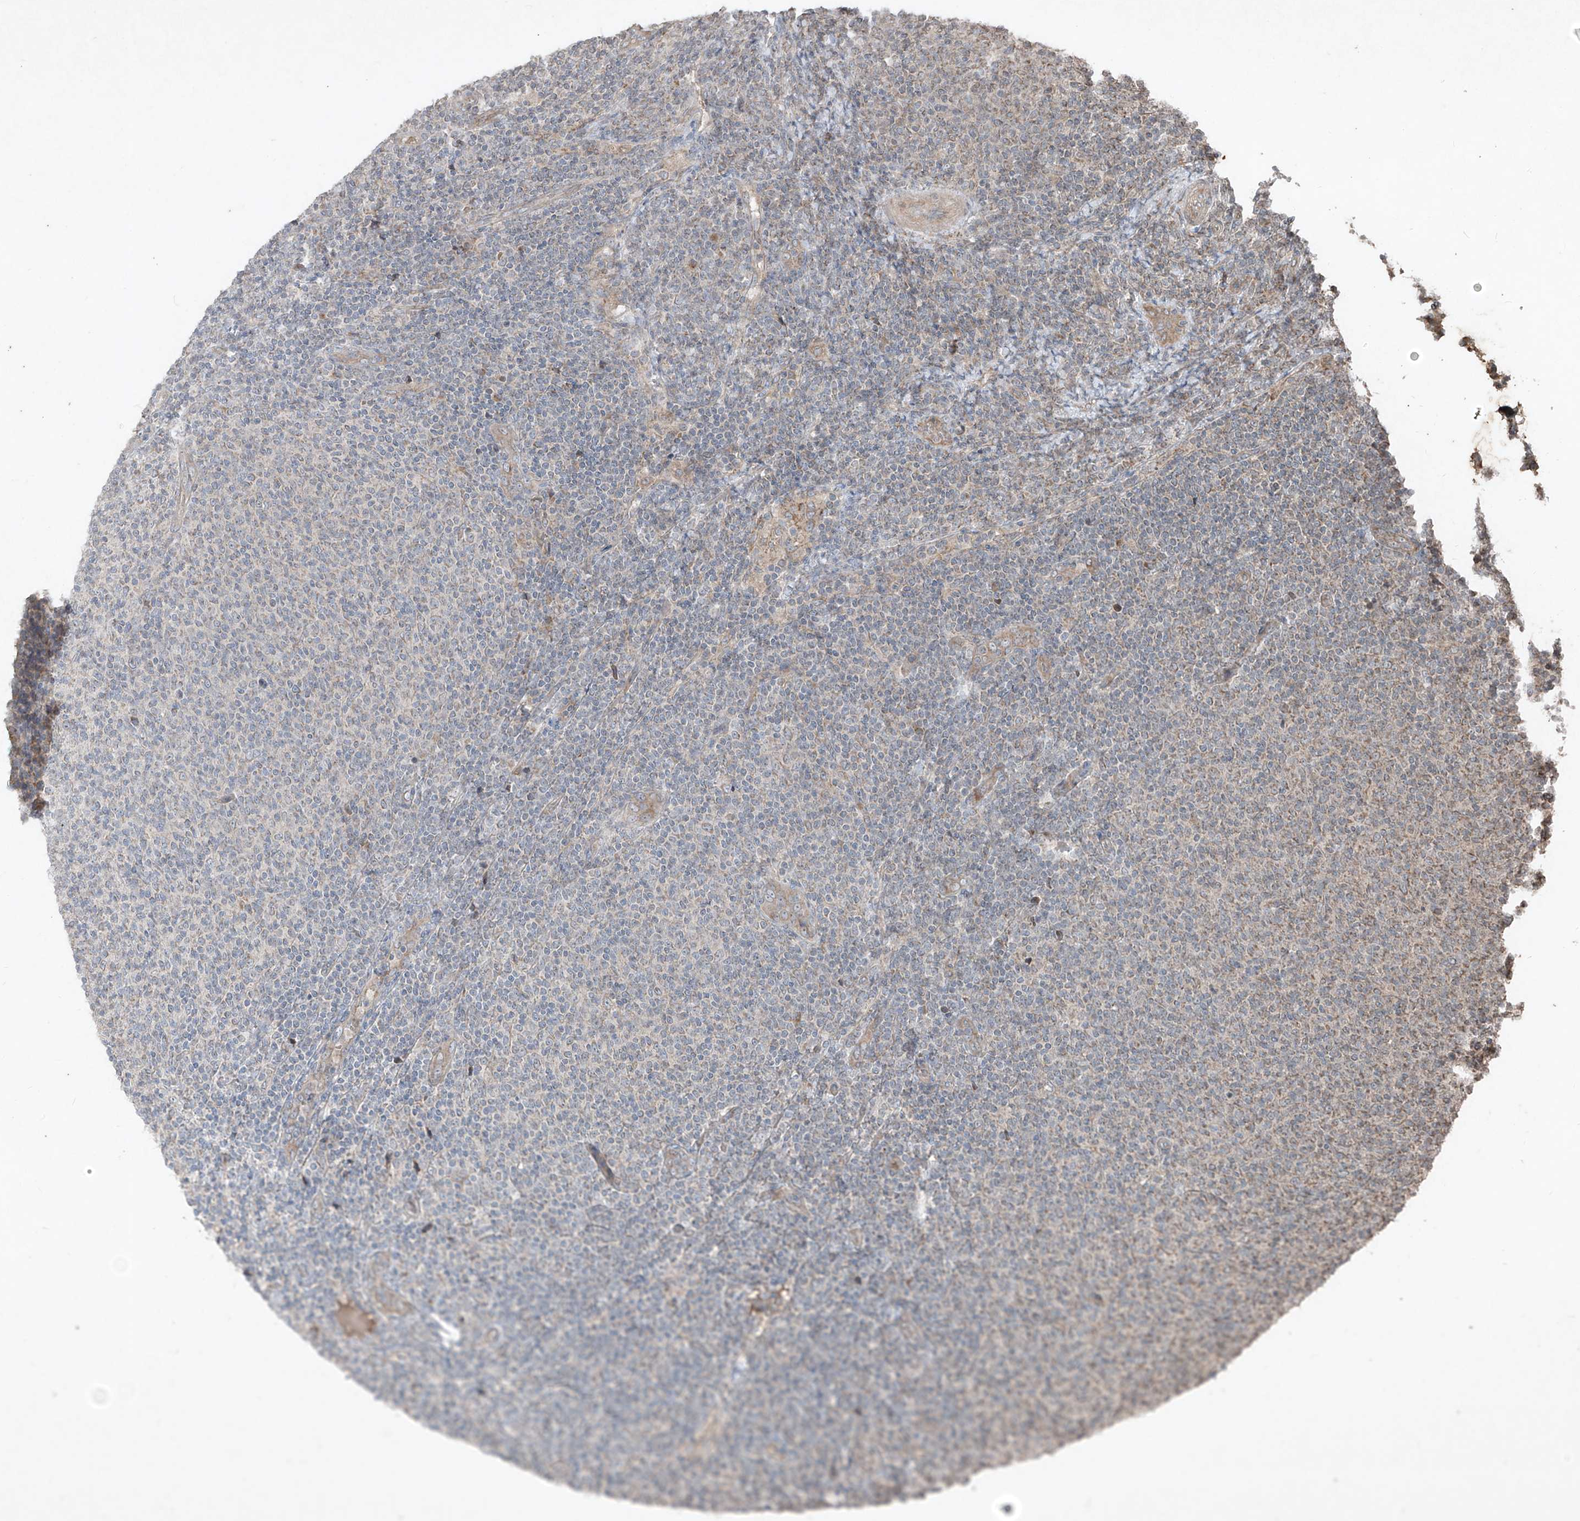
{"staining": {"intensity": "weak", "quantity": "<25%", "location": "cytoplasmic/membranous"}, "tissue": "lymphoma", "cell_type": "Tumor cells", "image_type": "cancer", "snomed": [{"axis": "morphology", "description": "Malignant lymphoma, non-Hodgkin's type, Low grade"}, {"axis": "topography", "description": "Lymph node"}], "caption": "This image is of malignant lymphoma, non-Hodgkin's type (low-grade) stained with IHC to label a protein in brown with the nuclei are counter-stained blue. There is no expression in tumor cells. (Stains: DAB immunohistochemistry with hematoxylin counter stain, Microscopy: brightfield microscopy at high magnification).", "gene": "ABCD3", "patient": {"sex": "male", "age": 66}}